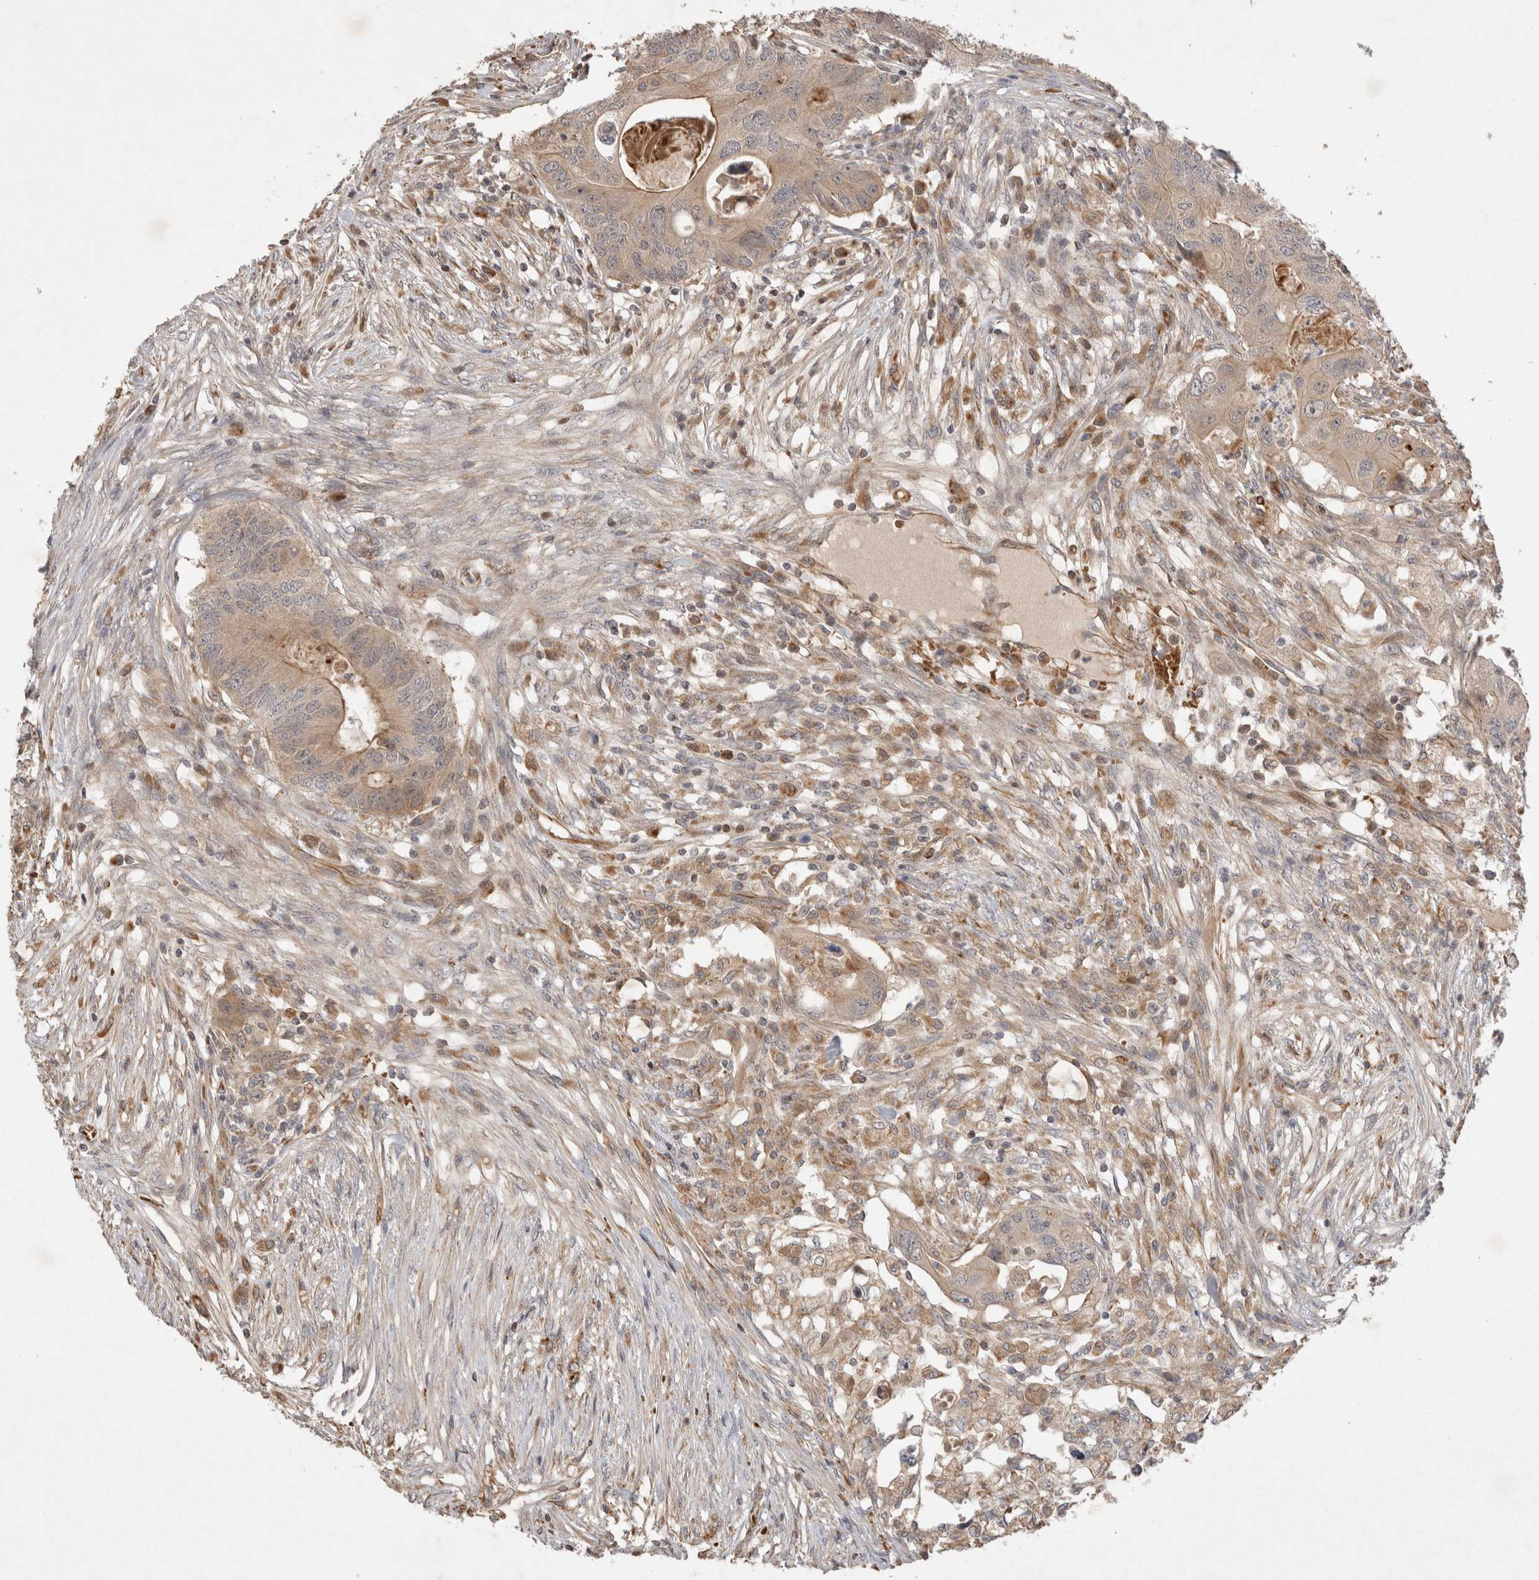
{"staining": {"intensity": "weak", "quantity": "25%-75%", "location": "cytoplasmic/membranous"}, "tissue": "colorectal cancer", "cell_type": "Tumor cells", "image_type": "cancer", "snomed": [{"axis": "morphology", "description": "Adenocarcinoma, NOS"}, {"axis": "topography", "description": "Colon"}], "caption": "Colorectal cancer (adenocarcinoma) tissue demonstrates weak cytoplasmic/membranous expression in about 25%-75% of tumor cells, visualized by immunohistochemistry.", "gene": "NMU", "patient": {"sex": "male", "age": 71}}